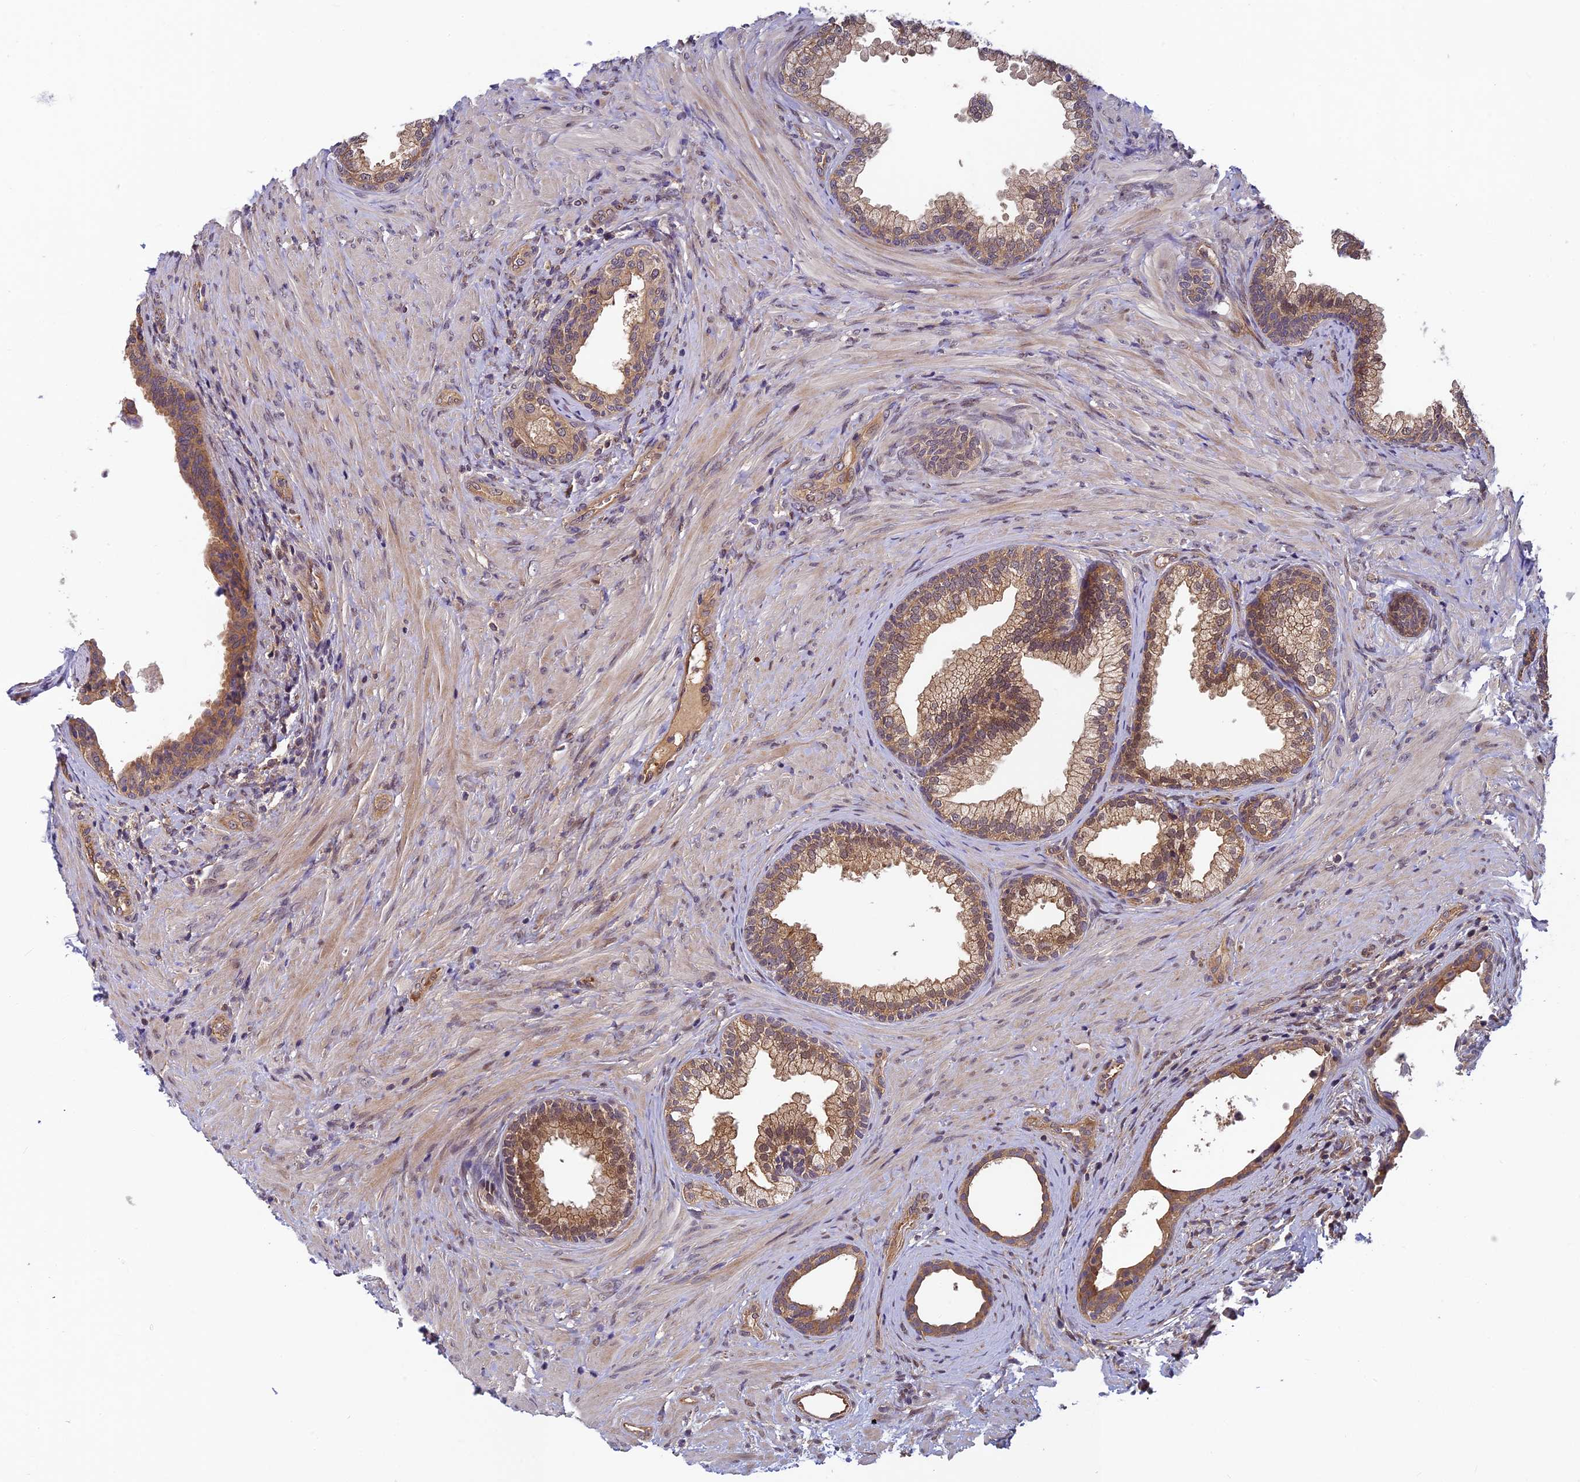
{"staining": {"intensity": "moderate", "quantity": ">75%", "location": "cytoplasmic/membranous"}, "tissue": "prostate", "cell_type": "Glandular cells", "image_type": "normal", "snomed": [{"axis": "morphology", "description": "Normal tissue, NOS"}, {"axis": "topography", "description": "Prostate"}], "caption": "IHC micrograph of normal prostate: human prostate stained using IHC demonstrates medium levels of moderate protein expression localized specifically in the cytoplasmic/membranous of glandular cells, appearing as a cytoplasmic/membranous brown color.", "gene": "PIKFYVE", "patient": {"sex": "male", "age": 76}}